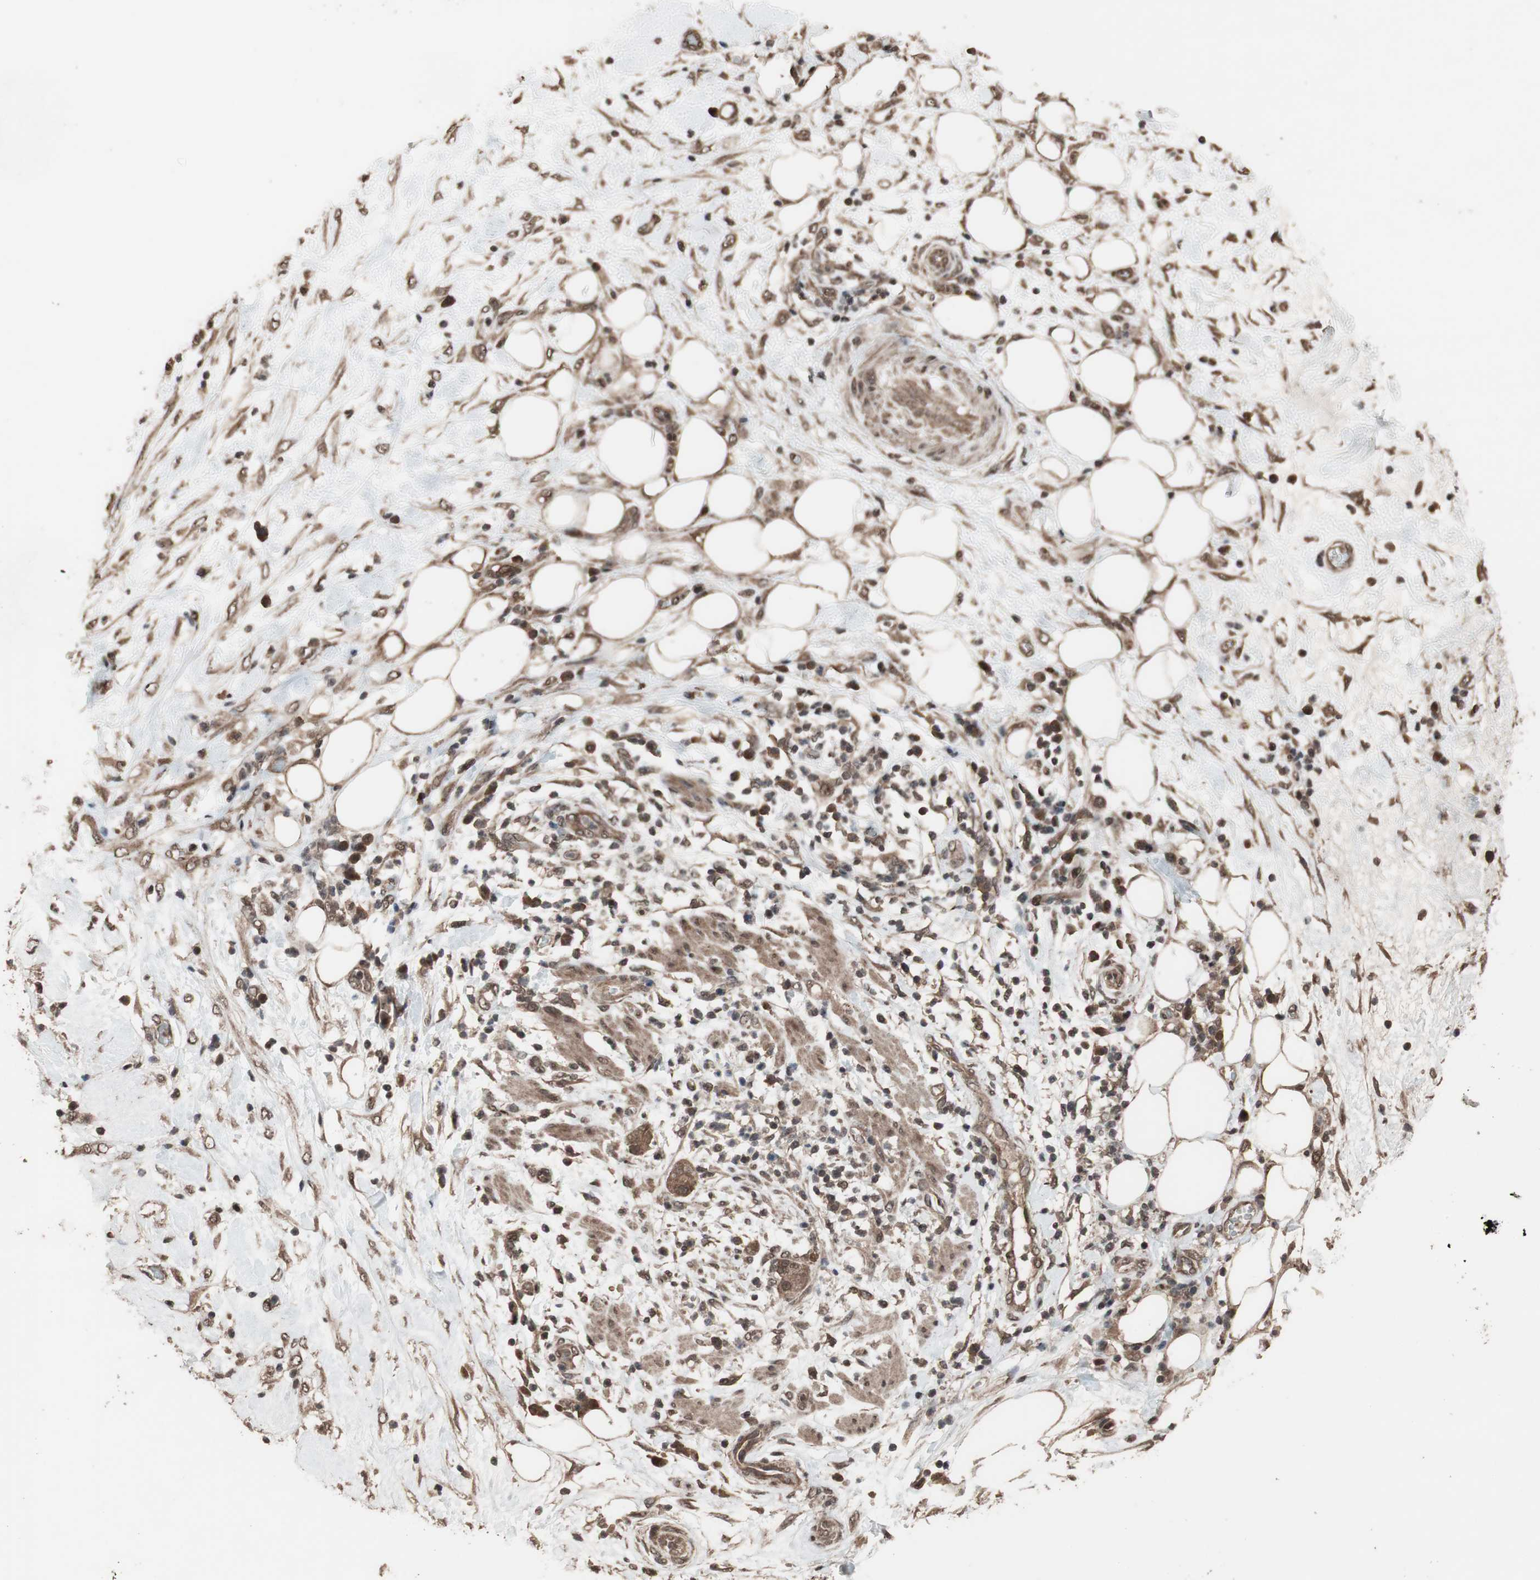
{"staining": {"intensity": "moderate", "quantity": ">75%", "location": "cytoplasmic/membranous"}, "tissue": "pancreatic cancer", "cell_type": "Tumor cells", "image_type": "cancer", "snomed": [{"axis": "morphology", "description": "Adenocarcinoma, NOS"}, {"axis": "topography", "description": "Pancreas"}], "caption": "Moderate cytoplasmic/membranous protein expression is identified in approximately >75% of tumor cells in pancreatic cancer (adenocarcinoma). The protein is shown in brown color, while the nuclei are stained blue.", "gene": "KANSL1", "patient": {"sex": "female", "age": 78}}